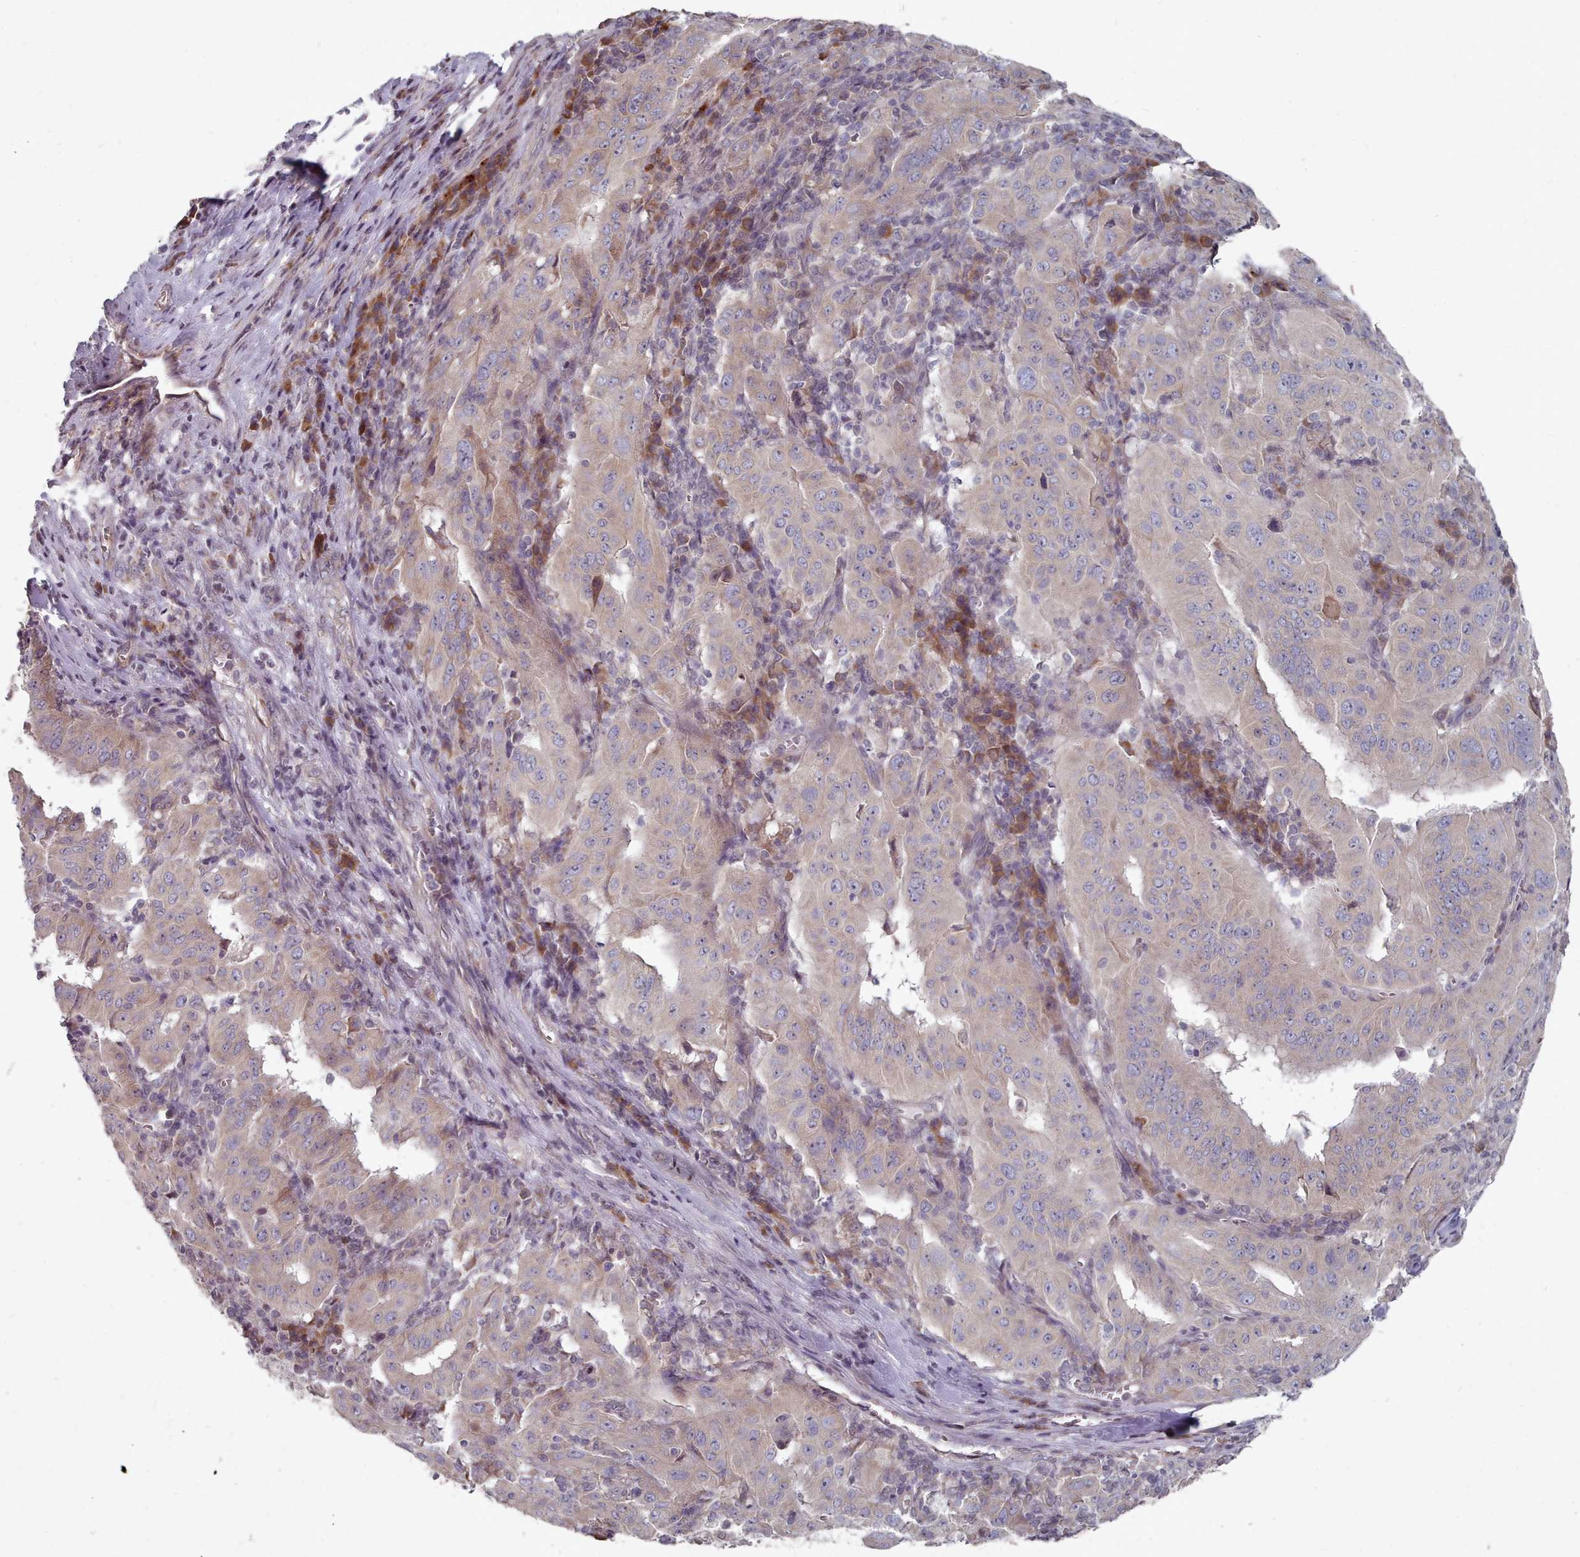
{"staining": {"intensity": "weak", "quantity": "25%-75%", "location": "cytoplasmic/membranous"}, "tissue": "pancreatic cancer", "cell_type": "Tumor cells", "image_type": "cancer", "snomed": [{"axis": "morphology", "description": "Adenocarcinoma, NOS"}, {"axis": "topography", "description": "Pancreas"}], "caption": "A brown stain shows weak cytoplasmic/membranous positivity of a protein in human pancreatic cancer (adenocarcinoma) tumor cells. (brown staining indicates protein expression, while blue staining denotes nuclei).", "gene": "ACKR3", "patient": {"sex": "male", "age": 63}}